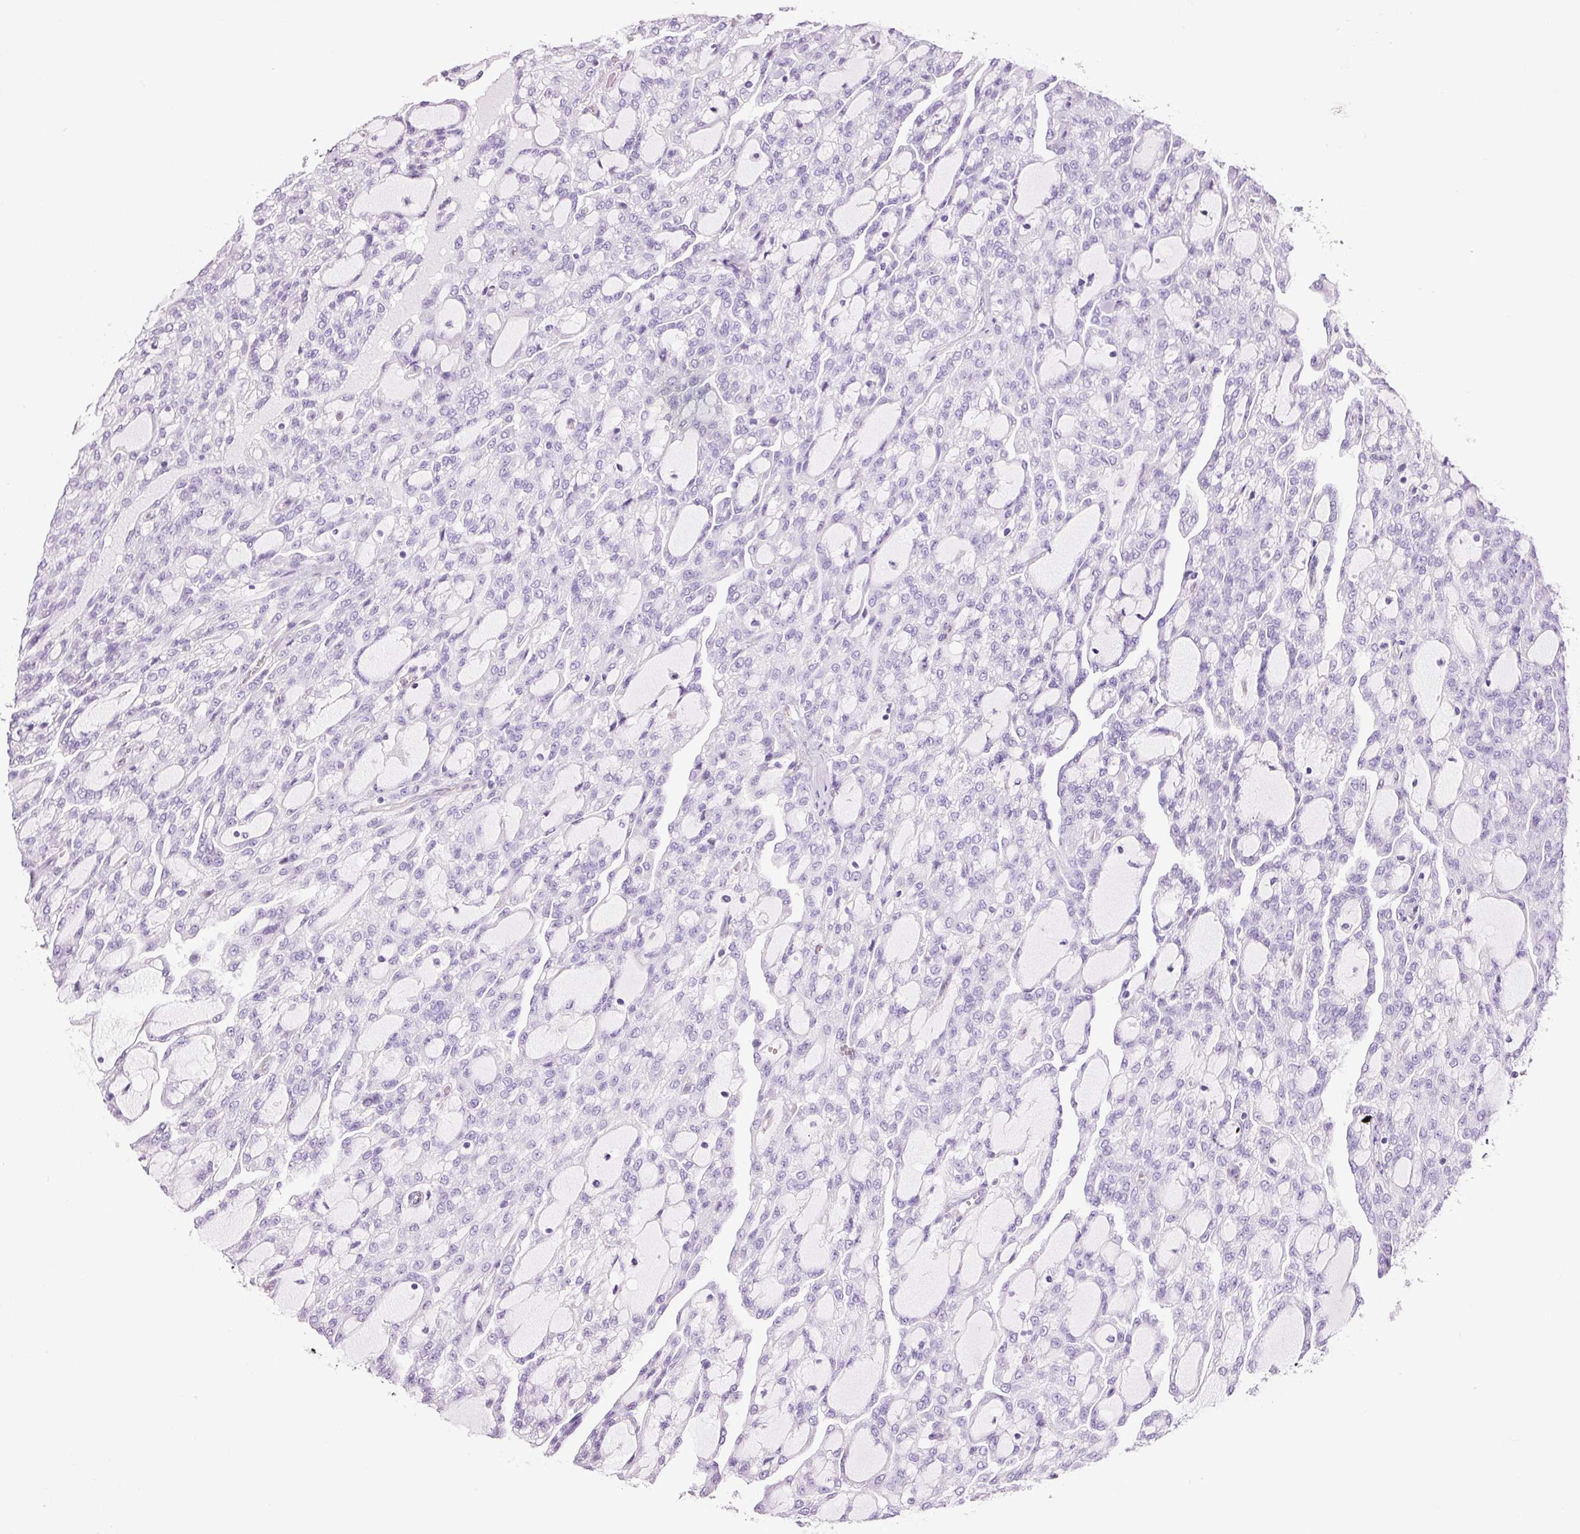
{"staining": {"intensity": "negative", "quantity": "none", "location": "none"}, "tissue": "renal cancer", "cell_type": "Tumor cells", "image_type": "cancer", "snomed": [{"axis": "morphology", "description": "Adenocarcinoma, NOS"}, {"axis": "topography", "description": "Kidney"}], "caption": "Immunohistochemistry (IHC) of human renal cancer displays no positivity in tumor cells.", "gene": "ADSS1", "patient": {"sex": "male", "age": 63}}